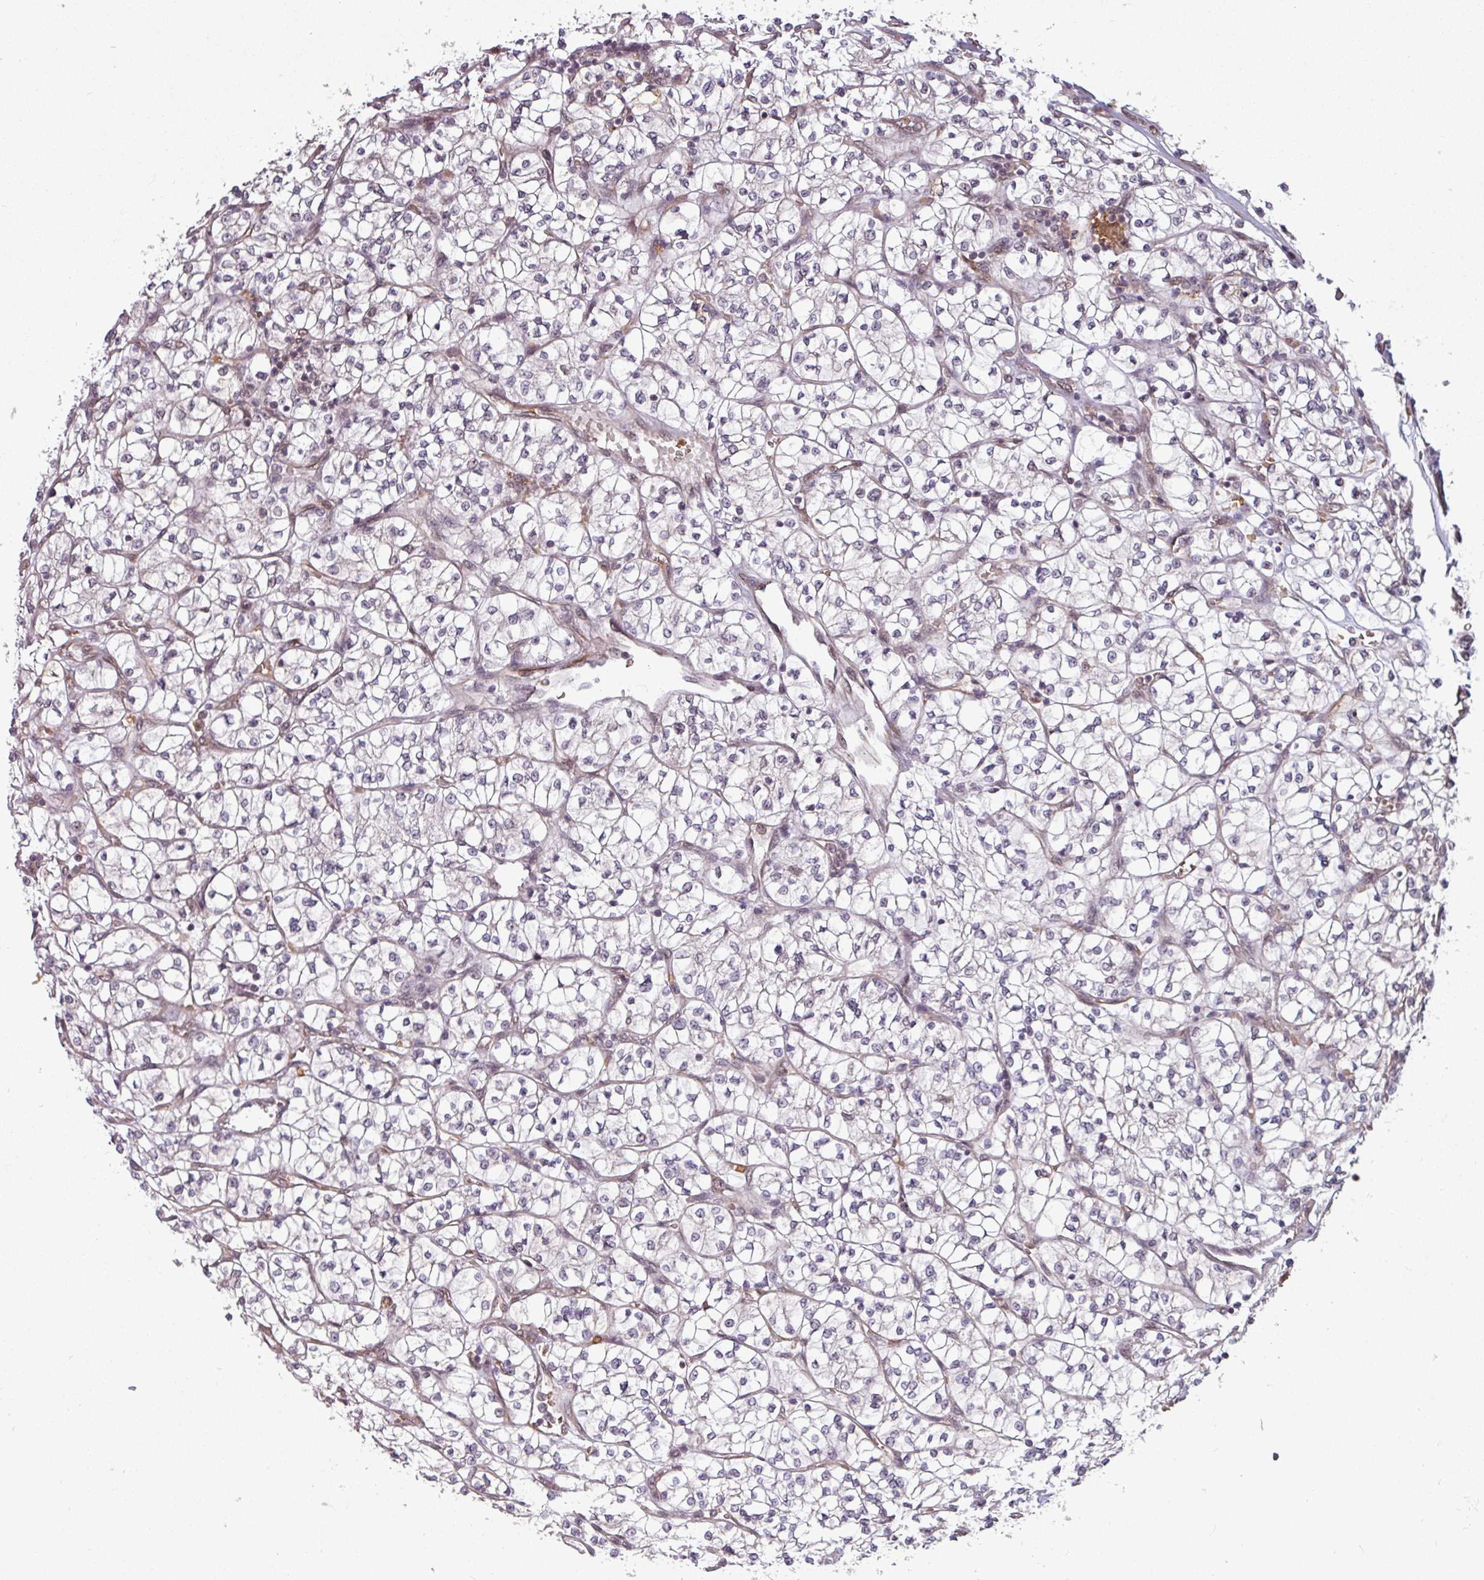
{"staining": {"intensity": "negative", "quantity": "none", "location": "none"}, "tissue": "renal cancer", "cell_type": "Tumor cells", "image_type": "cancer", "snomed": [{"axis": "morphology", "description": "Adenocarcinoma, NOS"}, {"axis": "topography", "description": "Kidney"}], "caption": "DAB (3,3'-diaminobenzidine) immunohistochemical staining of adenocarcinoma (renal) shows no significant expression in tumor cells.", "gene": "RBM4B", "patient": {"sex": "female", "age": 64}}